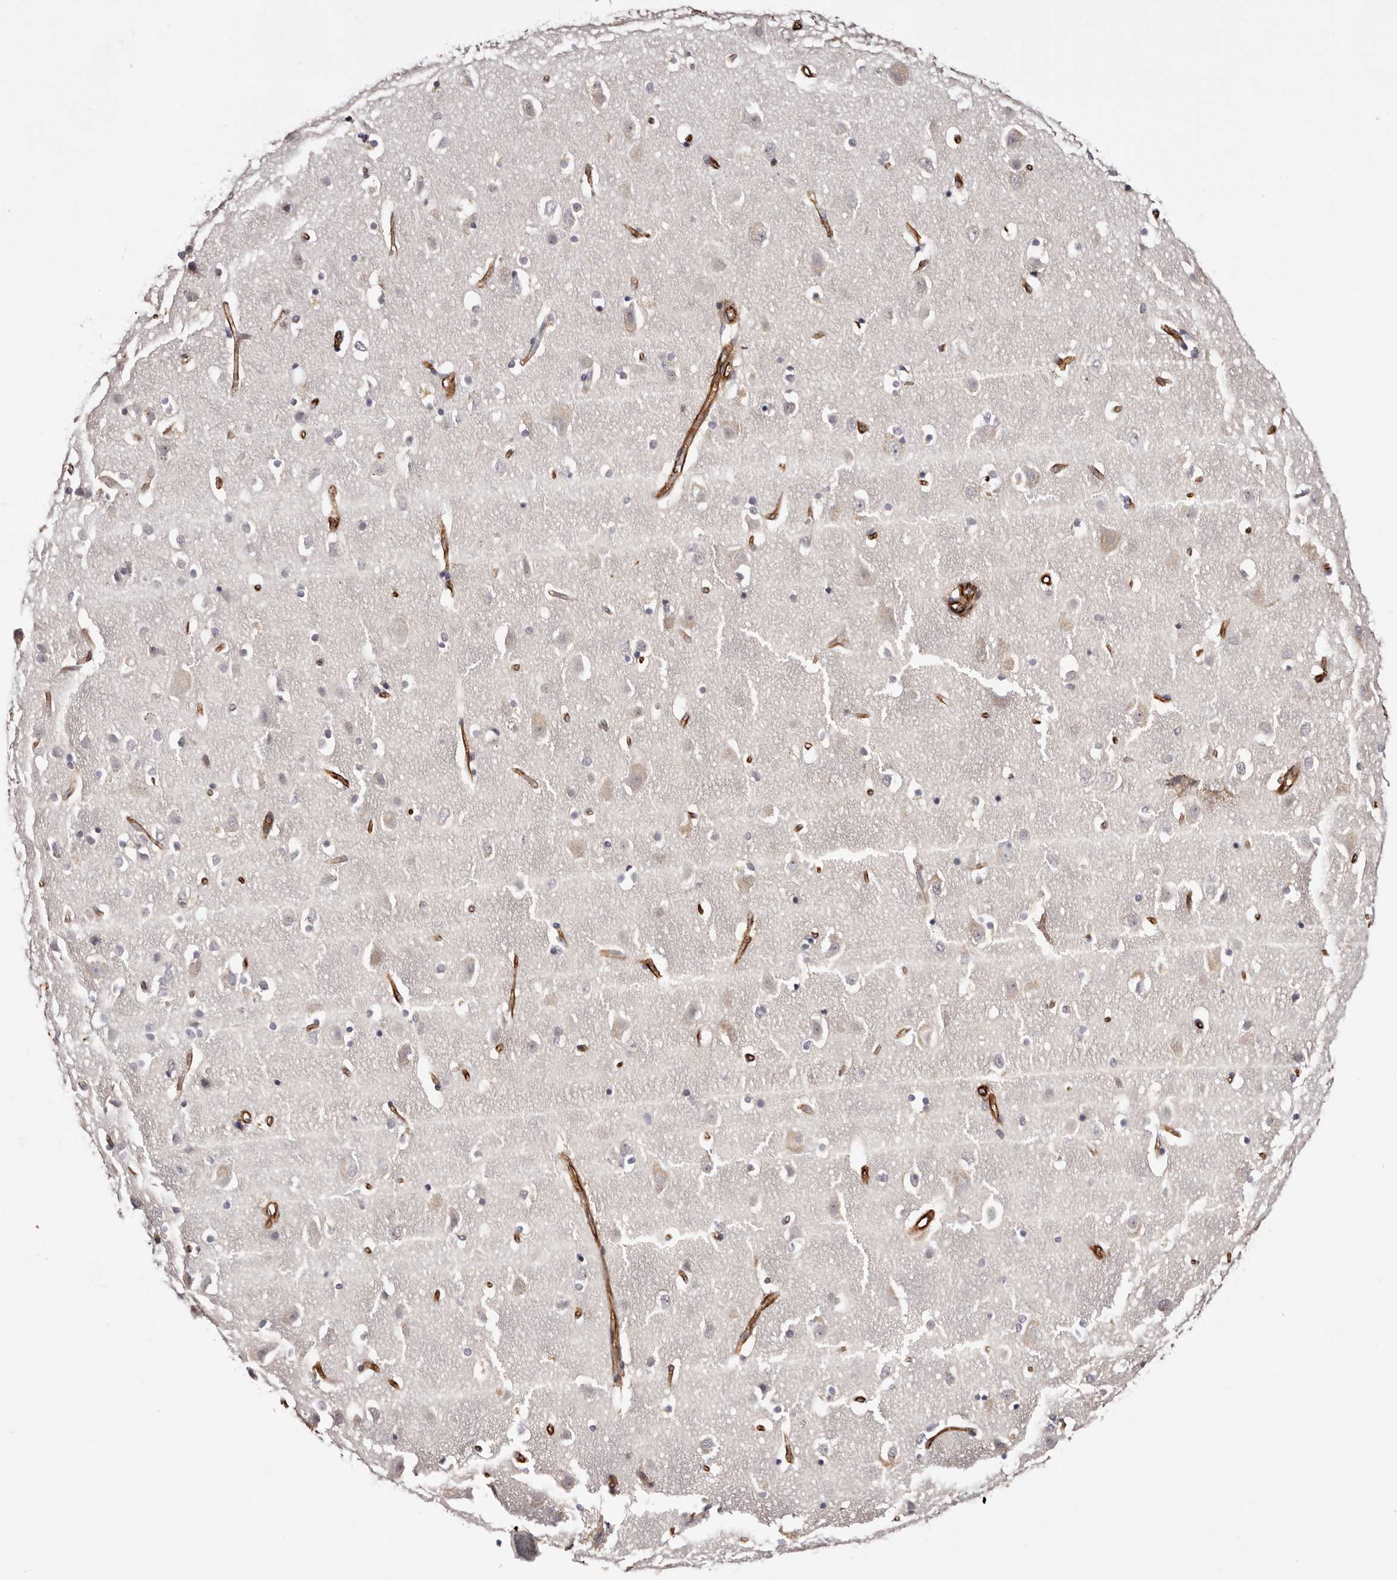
{"staining": {"intensity": "strong", "quantity": "25%-75%", "location": "cytoplasmic/membranous"}, "tissue": "cerebral cortex", "cell_type": "Endothelial cells", "image_type": "normal", "snomed": [{"axis": "morphology", "description": "Normal tissue, NOS"}, {"axis": "topography", "description": "Cerebral cortex"}], "caption": "IHC micrograph of benign cerebral cortex stained for a protein (brown), which shows high levels of strong cytoplasmic/membranous positivity in about 25%-75% of endothelial cells.", "gene": "ZNF557", "patient": {"sex": "male", "age": 54}}